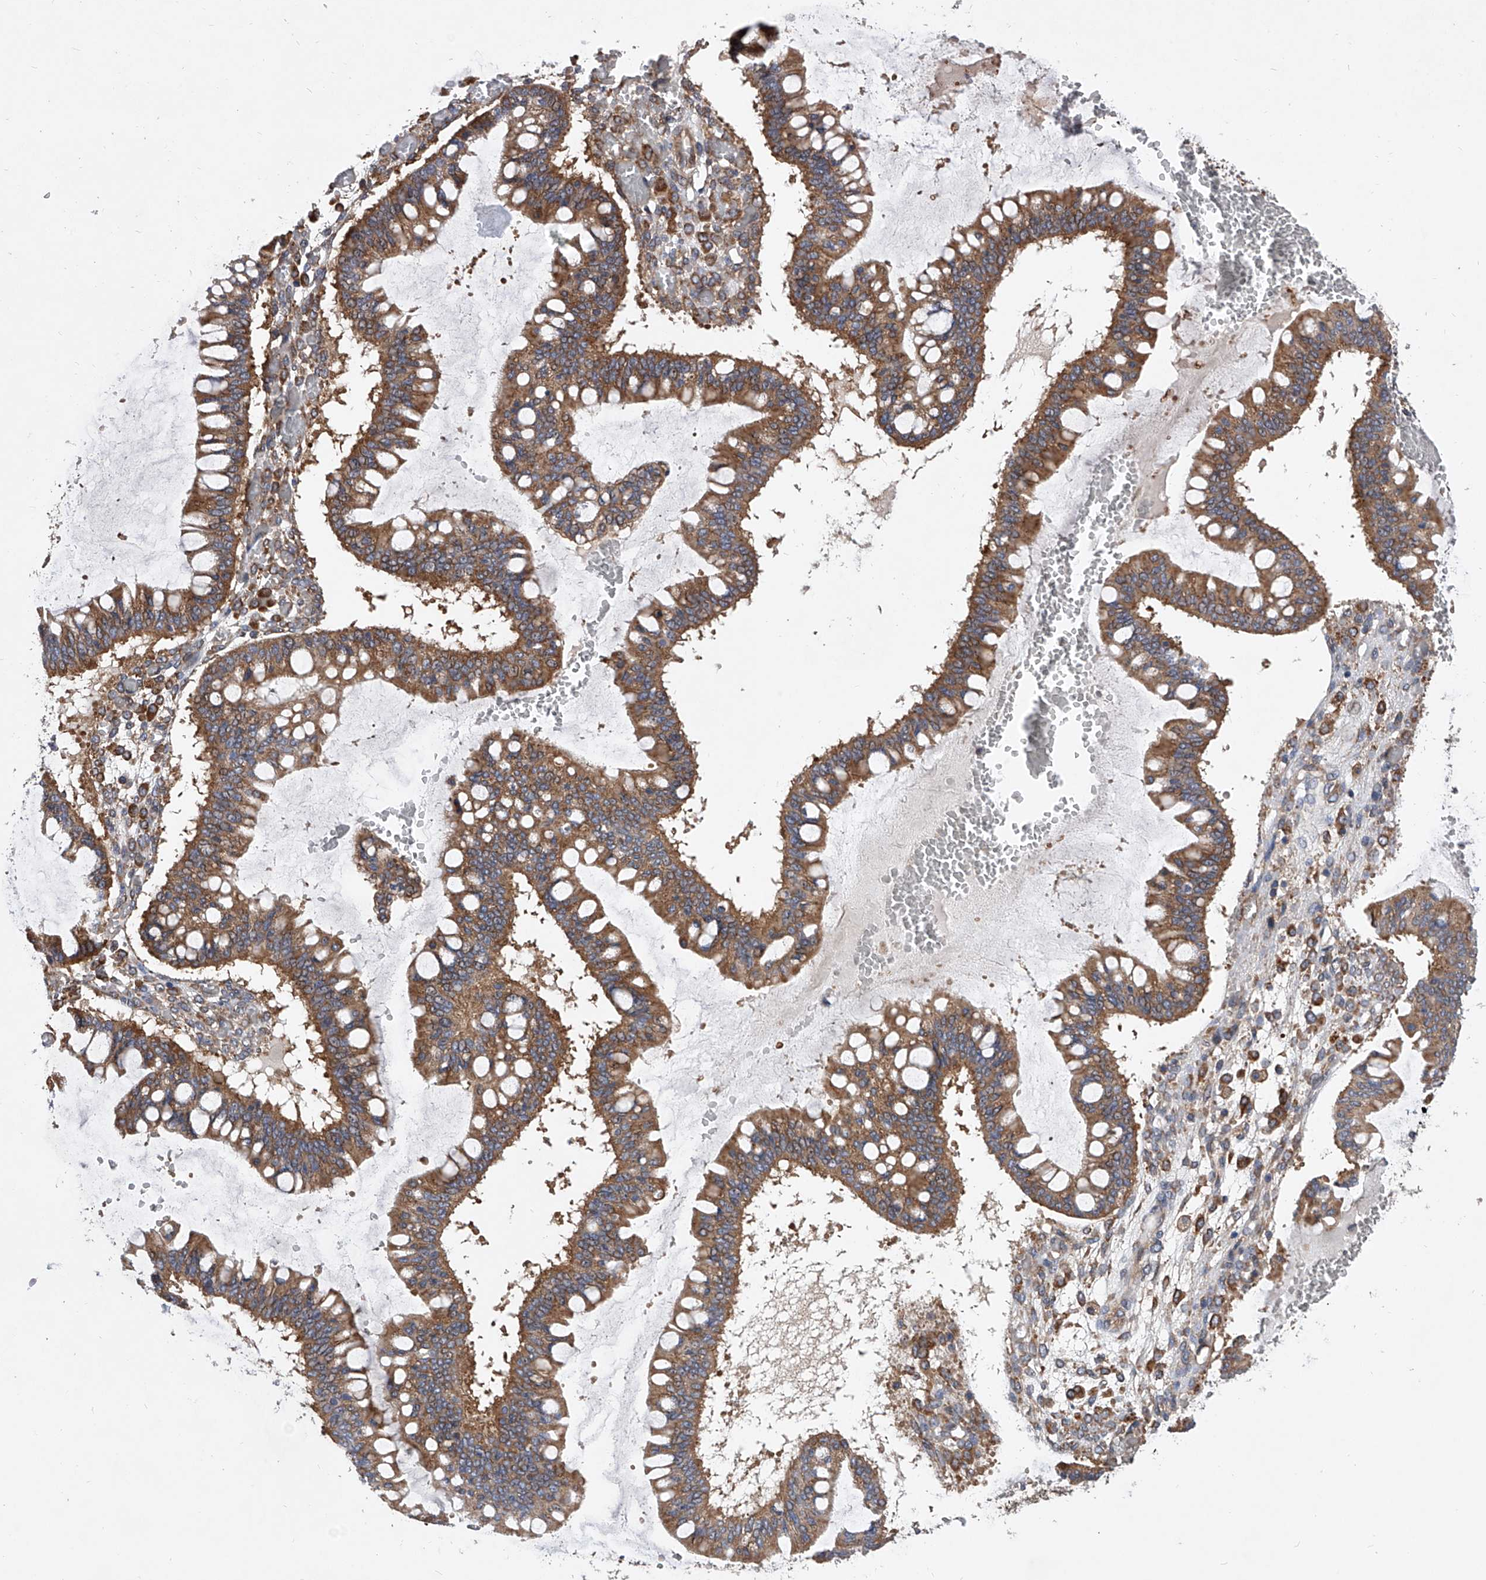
{"staining": {"intensity": "strong", "quantity": ">75%", "location": "cytoplasmic/membranous"}, "tissue": "ovarian cancer", "cell_type": "Tumor cells", "image_type": "cancer", "snomed": [{"axis": "morphology", "description": "Cystadenocarcinoma, mucinous, NOS"}, {"axis": "topography", "description": "Ovary"}], "caption": "This image shows immunohistochemistry (IHC) staining of human ovarian mucinous cystadenocarcinoma, with high strong cytoplasmic/membranous positivity in about >75% of tumor cells.", "gene": "CFAP410", "patient": {"sex": "female", "age": 73}}